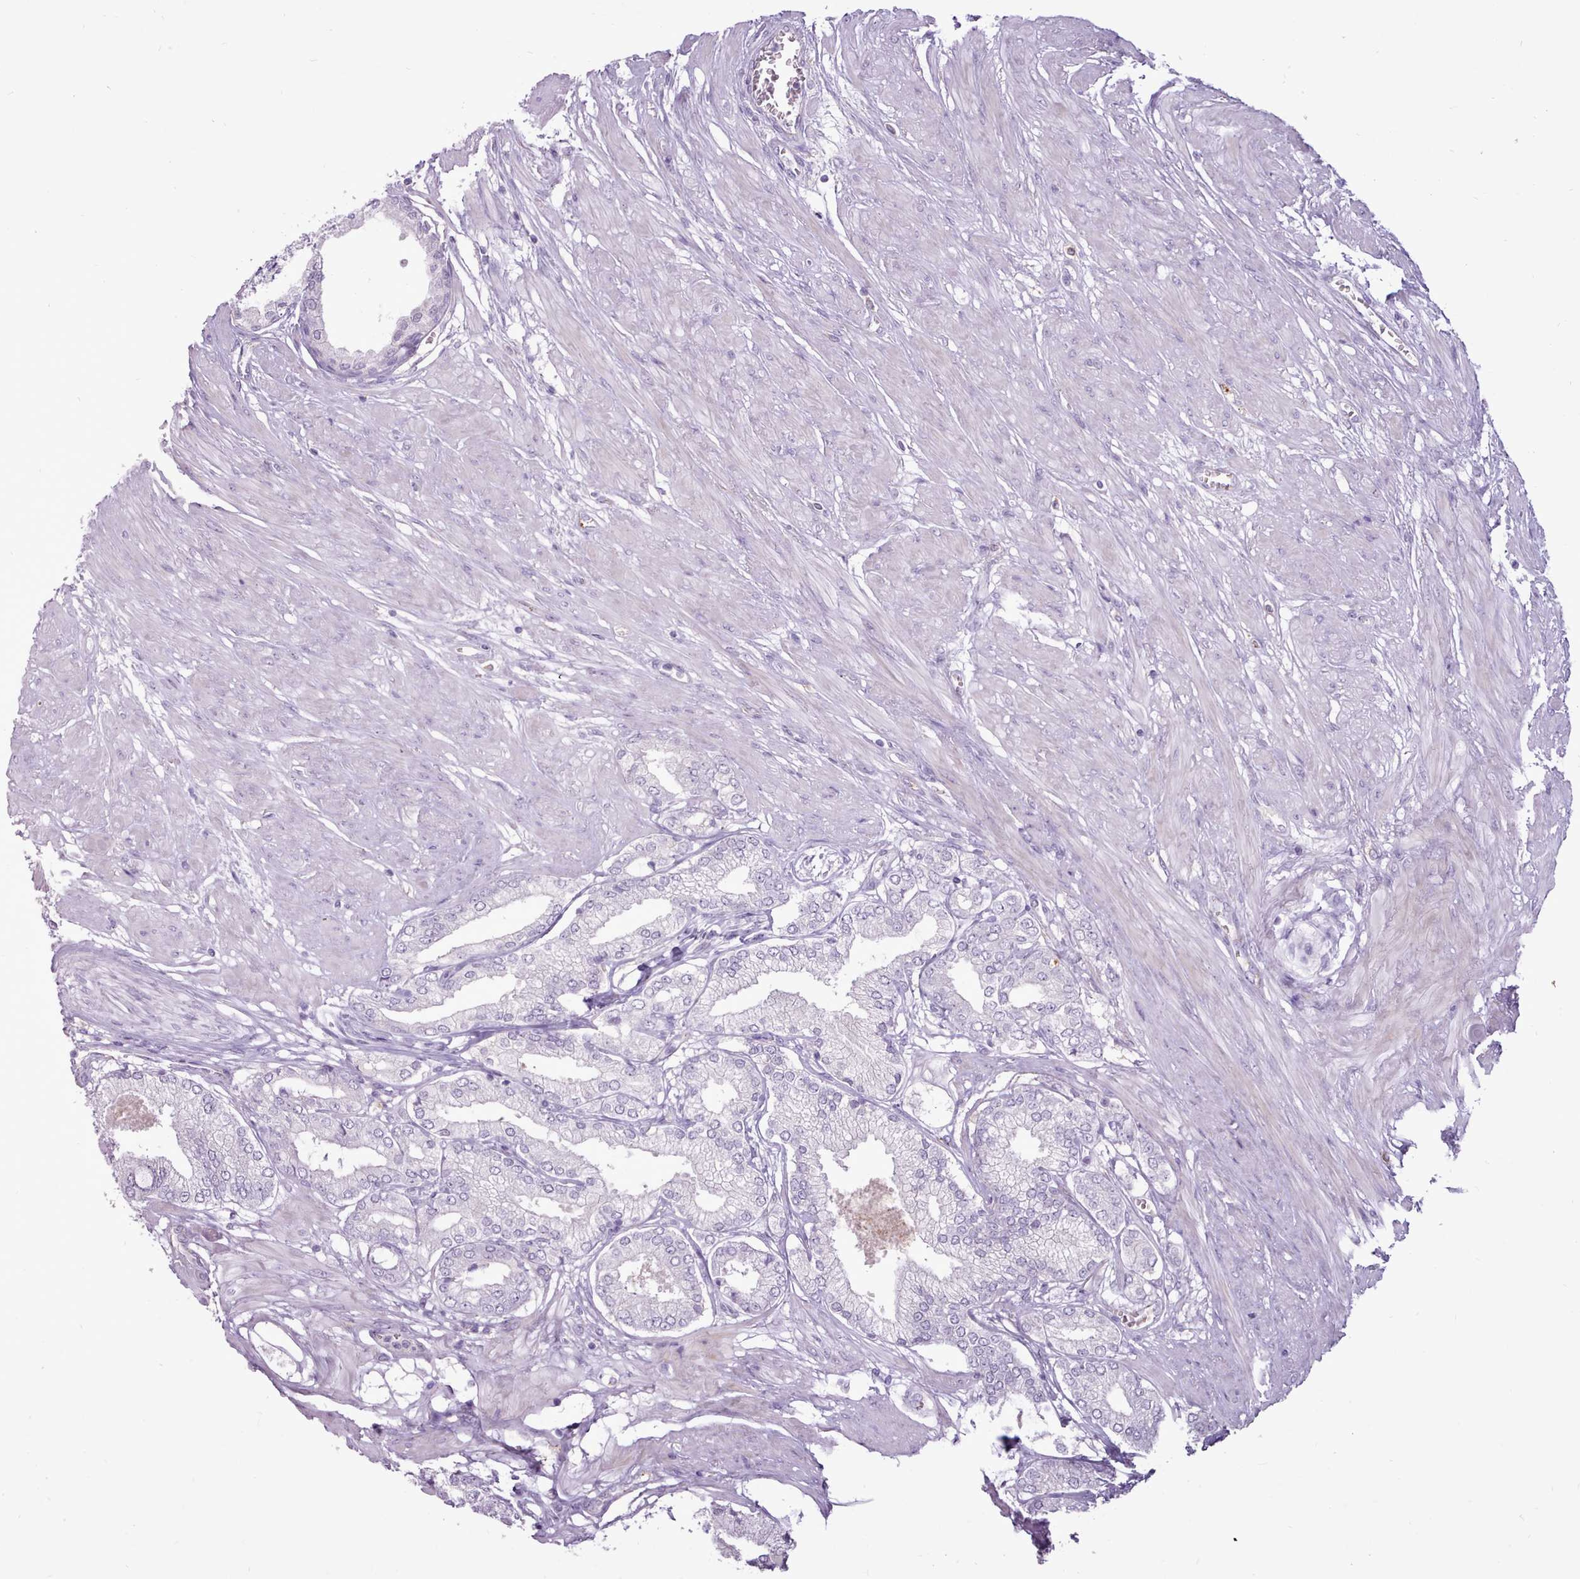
{"staining": {"intensity": "negative", "quantity": "none", "location": "none"}, "tissue": "prostate cancer", "cell_type": "Tumor cells", "image_type": "cancer", "snomed": [{"axis": "morphology", "description": "Adenocarcinoma, High grade"}, {"axis": "topography", "description": "Prostate and seminal vesicle, NOS"}], "caption": "Immunohistochemistry (IHC) of prostate cancer reveals no staining in tumor cells.", "gene": "ATRAID", "patient": {"sex": "male", "age": 64}}